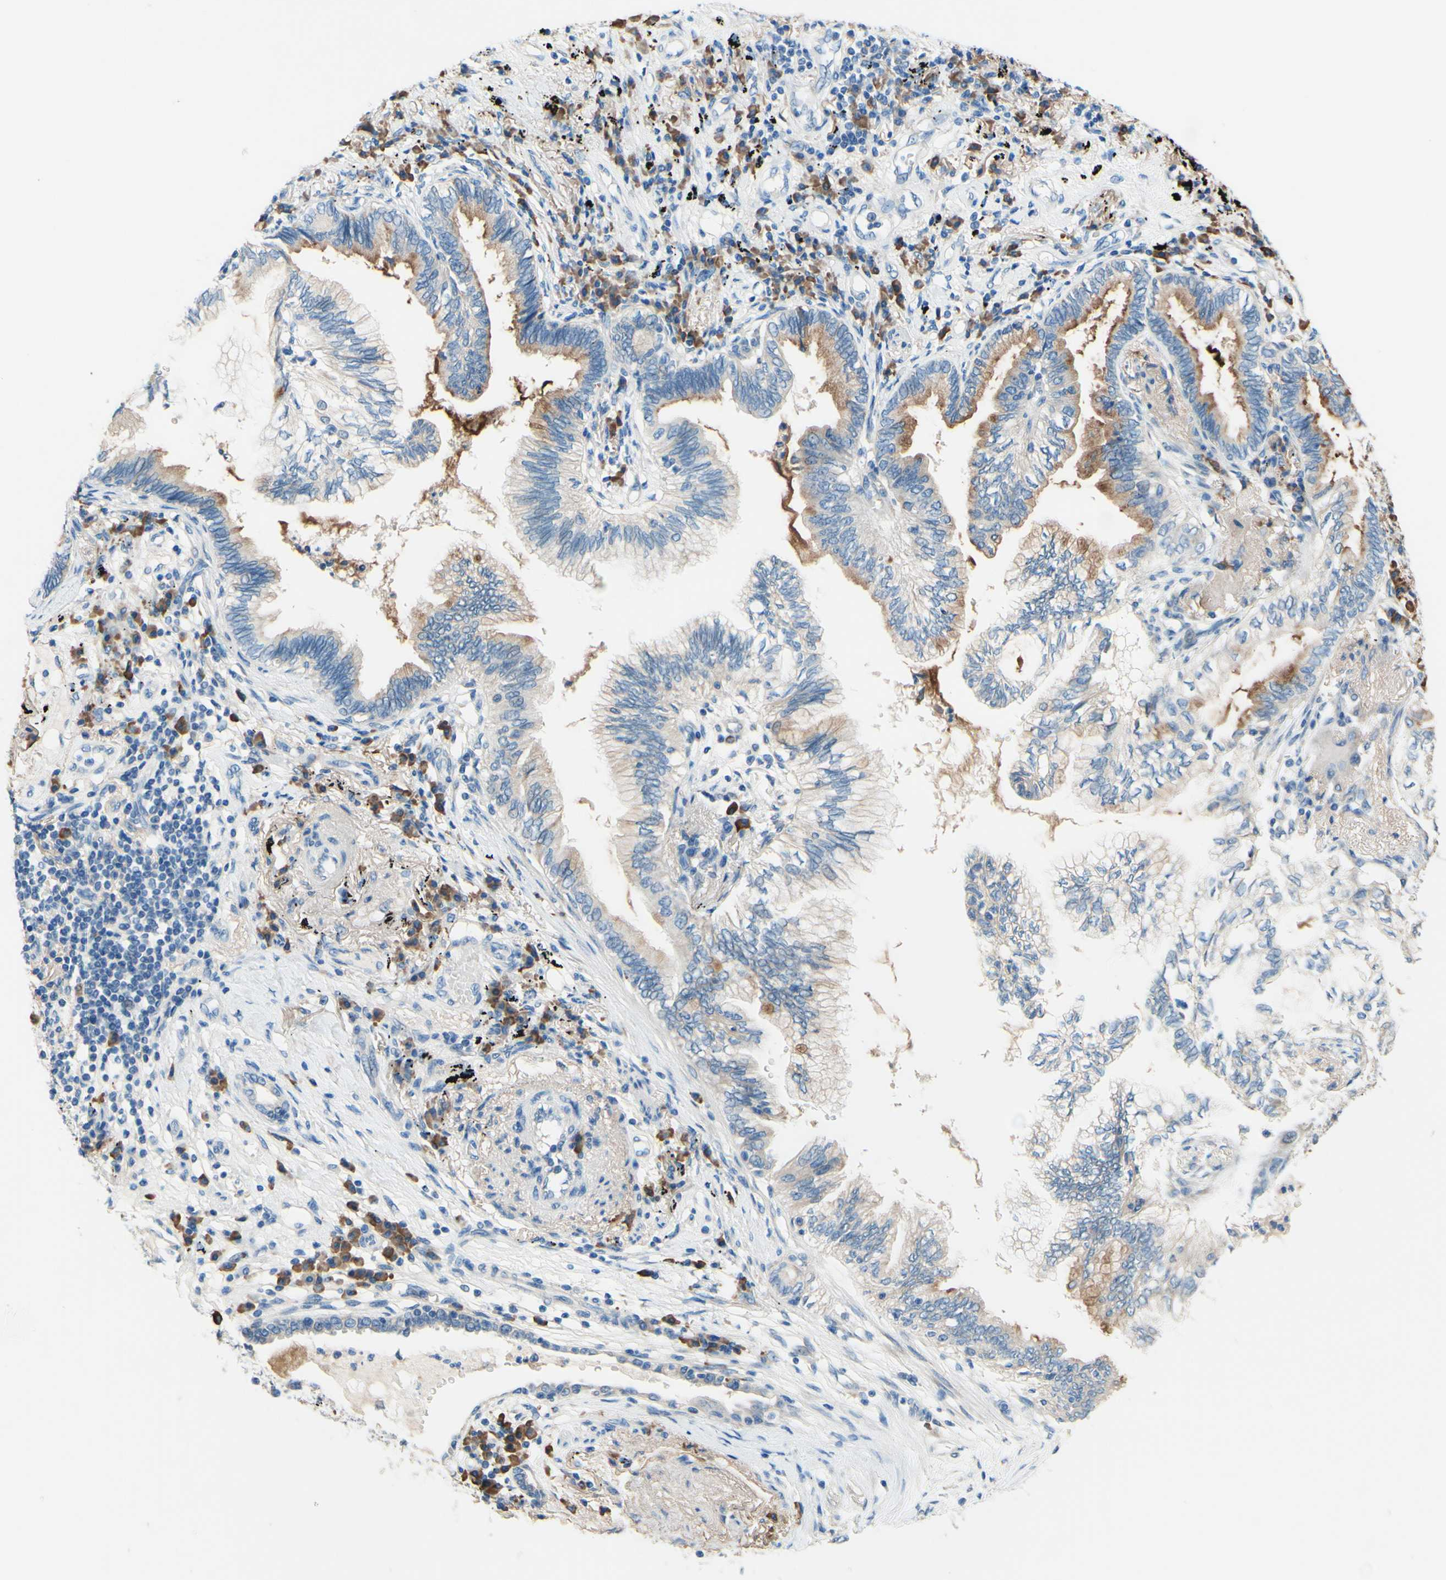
{"staining": {"intensity": "weak", "quantity": "25%-75%", "location": "cytoplasmic/membranous"}, "tissue": "lung cancer", "cell_type": "Tumor cells", "image_type": "cancer", "snomed": [{"axis": "morphology", "description": "Normal tissue, NOS"}, {"axis": "morphology", "description": "Adenocarcinoma, NOS"}, {"axis": "topography", "description": "Bronchus"}, {"axis": "topography", "description": "Lung"}], "caption": "Protein staining demonstrates weak cytoplasmic/membranous expression in approximately 25%-75% of tumor cells in lung adenocarcinoma.", "gene": "PASD1", "patient": {"sex": "female", "age": 70}}